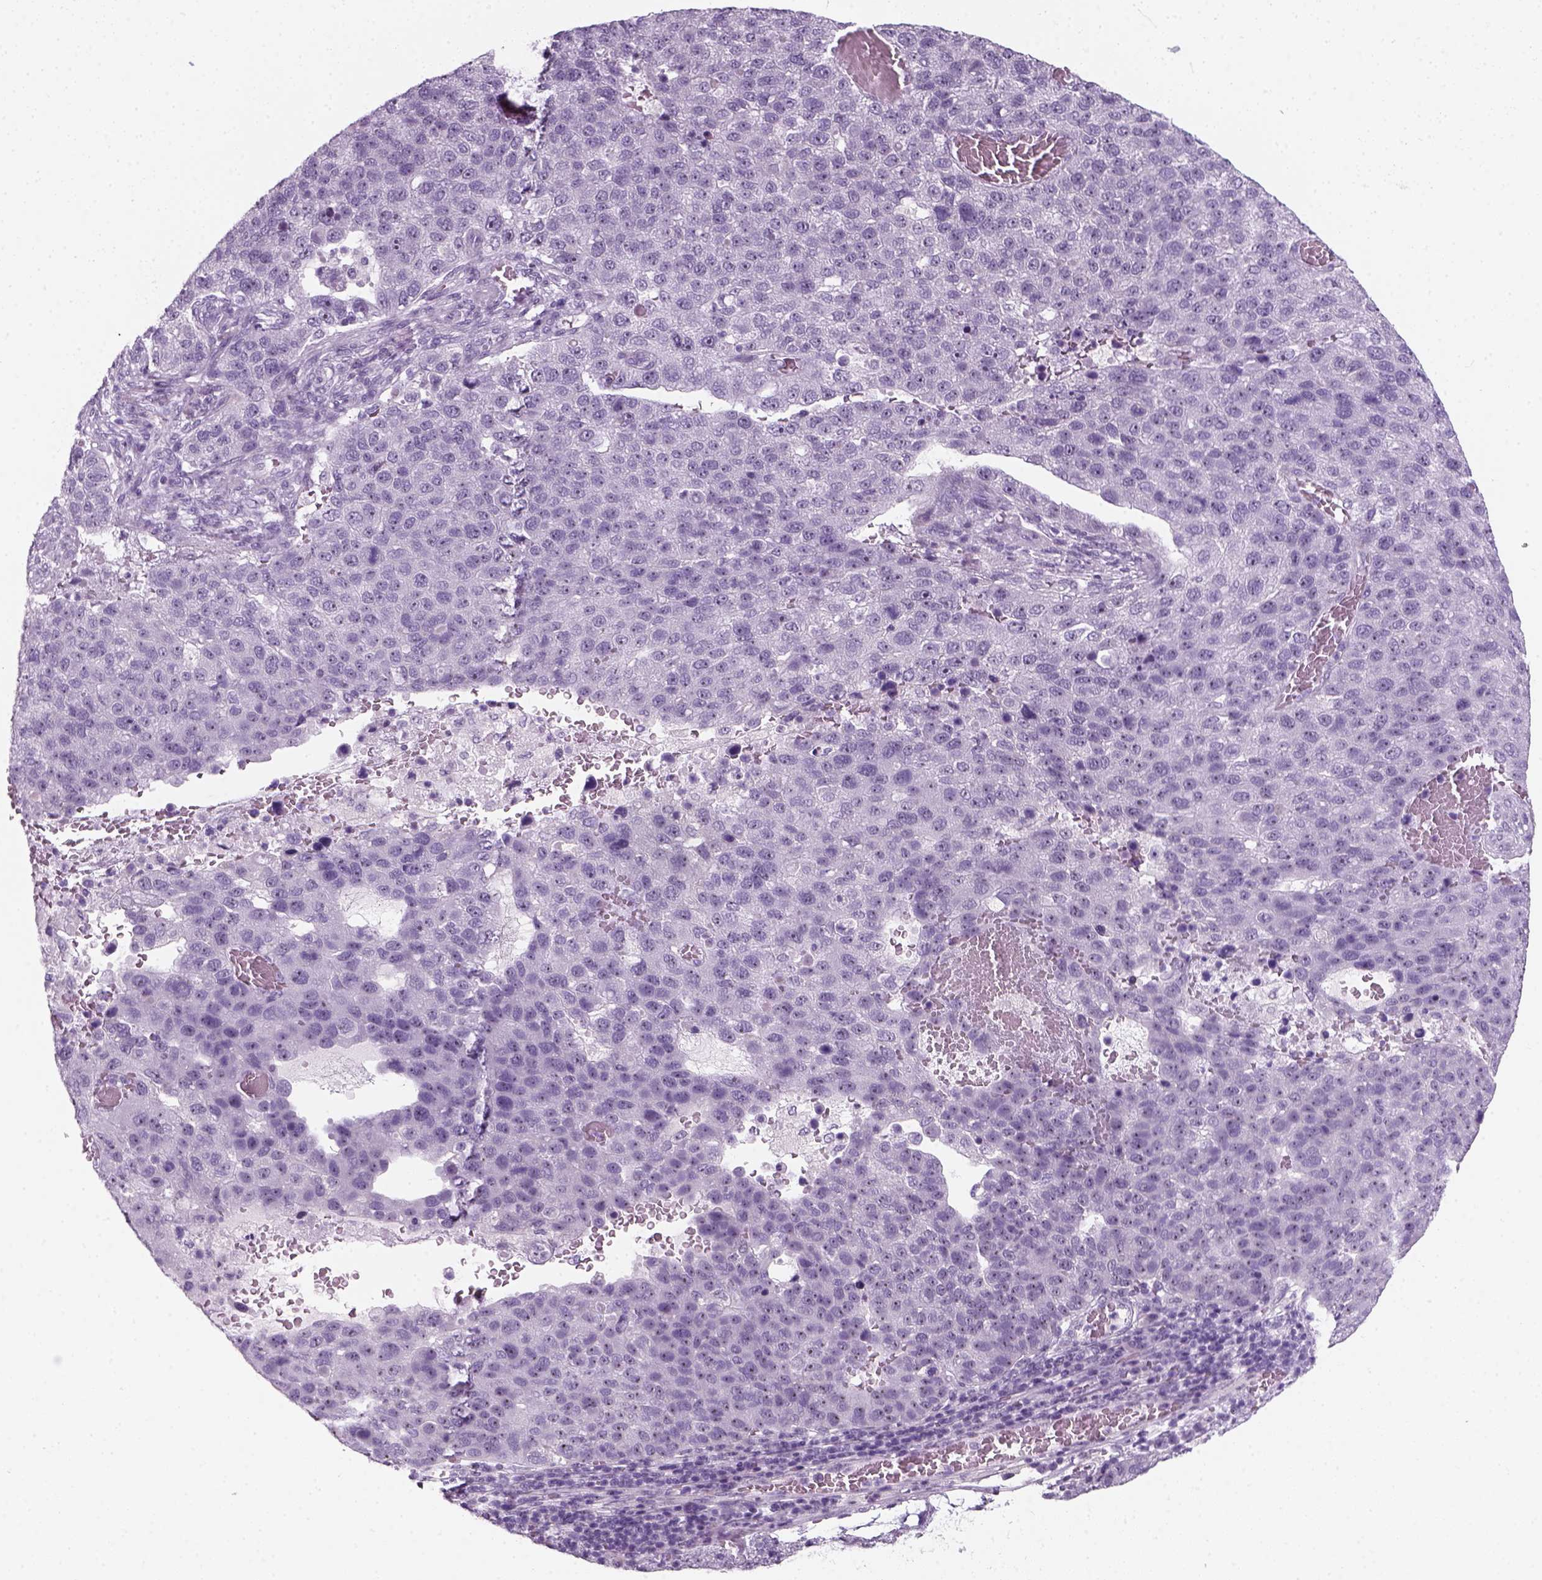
{"staining": {"intensity": "negative", "quantity": "none", "location": "none"}, "tissue": "pancreatic cancer", "cell_type": "Tumor cells", "image_type": "cancer", "snomed": [{"axis": "morphology", "description": "Adenocarcinoma, NOS"}, {"axis": "topography", "description": "Pancreas"}], "caption": "Immunohistochemistry image of neoplastic tissue: pancreatic cancer (adenocarcinoma) stained with DAB (3,3'-diaminobenzidine) reveals no significant protein positivity in tumor cells. Nuclei are stained in blue.", "gene": "ZNF865", "patient": {"sex": "female", "age": 61}}